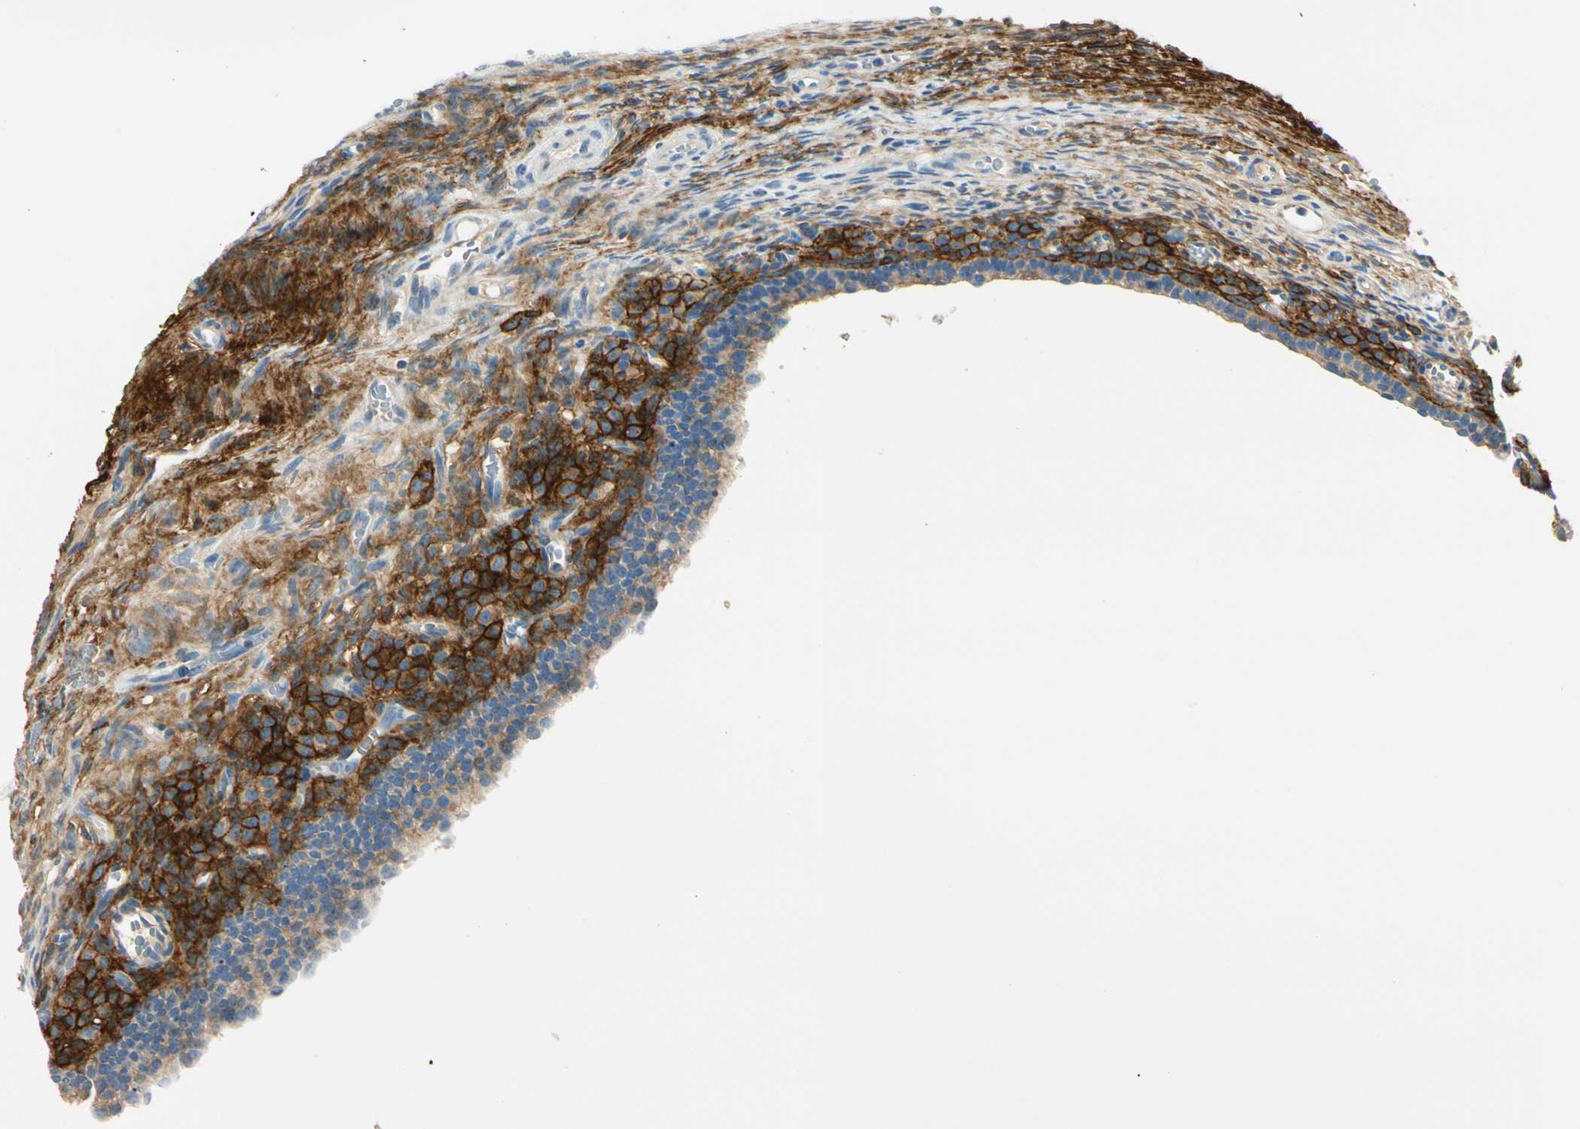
{"staining": {"intensity": "moderate", "quantity": ">75%", "location": "cytoplasmic/membranous"}, "tissue": "ovary", "cell_type": "Ovarian stroma cells", "image_type": "normal", "snomed": [{"axis": "morphology", "description": "Normal tissue, NOS"}, {"axis": "topography", "description": "Ovary"}], "caption": "Ovarian stroma cells exhibit medium levels of moderate cytoplasmic/membranous expression in approximately >75% of cells in unremarkable human ovary. The staining is performed using DAB (3,3'-diaminobenzidine) brown chromogen to label protein expression. The nuclei are counter-stained blue using hematoxylin.", "gene": "TGFBR3", "patient": {"sex": "female", "age": 33}}